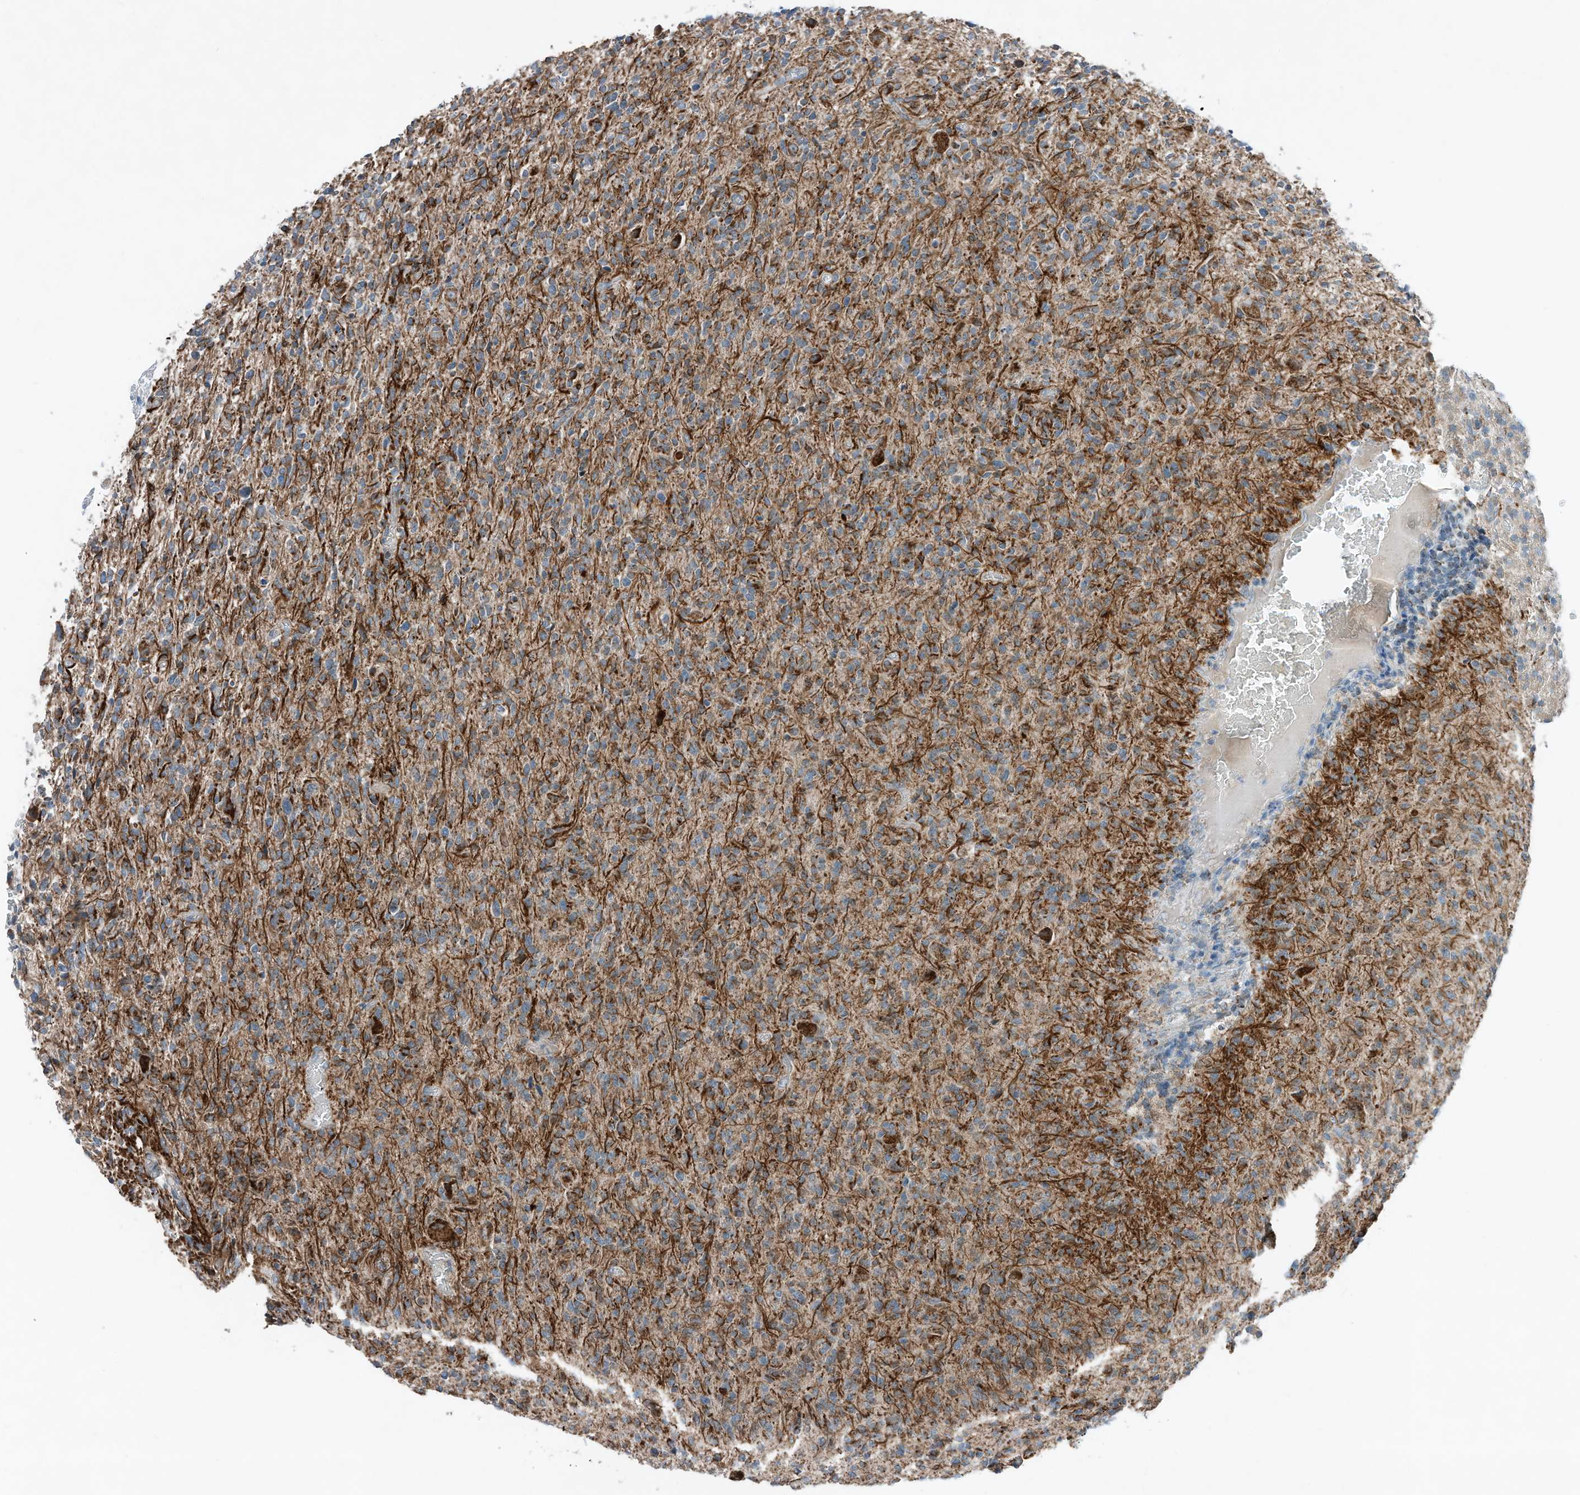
{"staining": {"intensity": "moderate", "quantity": "25%-75%", "location": "cytoplasmic/membranous"}, "tissue": "glioma", "cell_type": "Tumor cells", "image_type": "cancer", "snomed": [{"axis": "morphology", "description": "Glioma, malignant, High grade"}, {"axis": "topography", "description": "Brain"}], "caption": "High-grade glioma (malignant) tissue displays moderate cytoplasmic/membranous positivity in approximately 25%-75% of tumor cells, visualized by immunohistochemistry. The staining is performed using DAB (3,3'-diaminobenzidine) brown chromogen to label protein expression. The nuclei are counter-stained blue using hematoxylin.", "gene": "RMND1", "patient": {"sex": "female", "age": 57}}